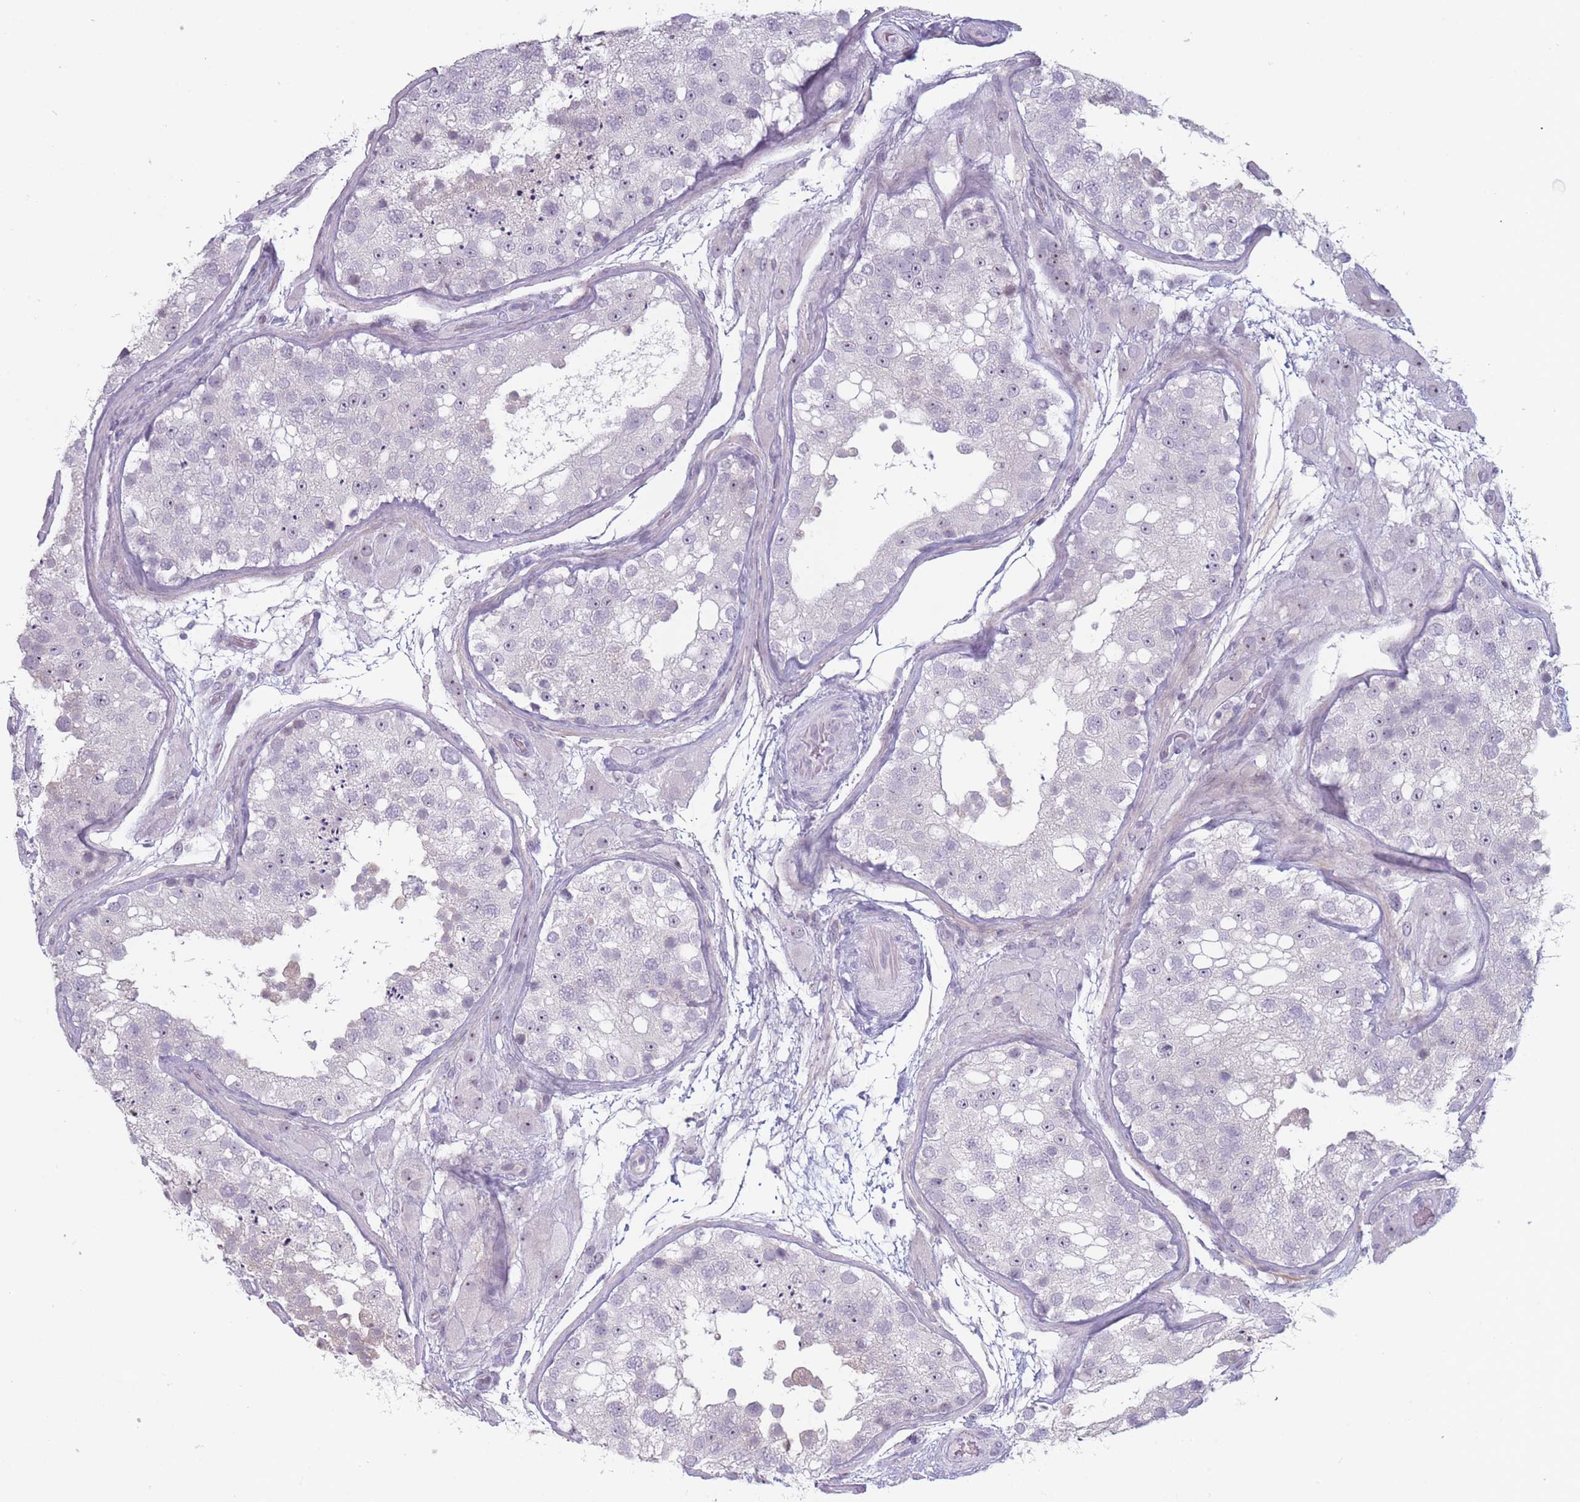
{"staining": {"intensity": "weak", "quantity": "<25%", "location": "nuclear"}, "tissue": "testis", "cell_type": "Cells in seminiferous ducts", "image_type": "normal", "snomed": [{"axis": "morphology", "description": "Normal tissue, NOS"}, {"axis": "topography", "description": "Testis"}], "caption": "High power microscopy histopathology image of an IHC micrograph of normal testis, revealing no significant expression in cells in seminiferous ducts.", "gene": "ROS1", "patient": {"sex": "male", "age": 26}}